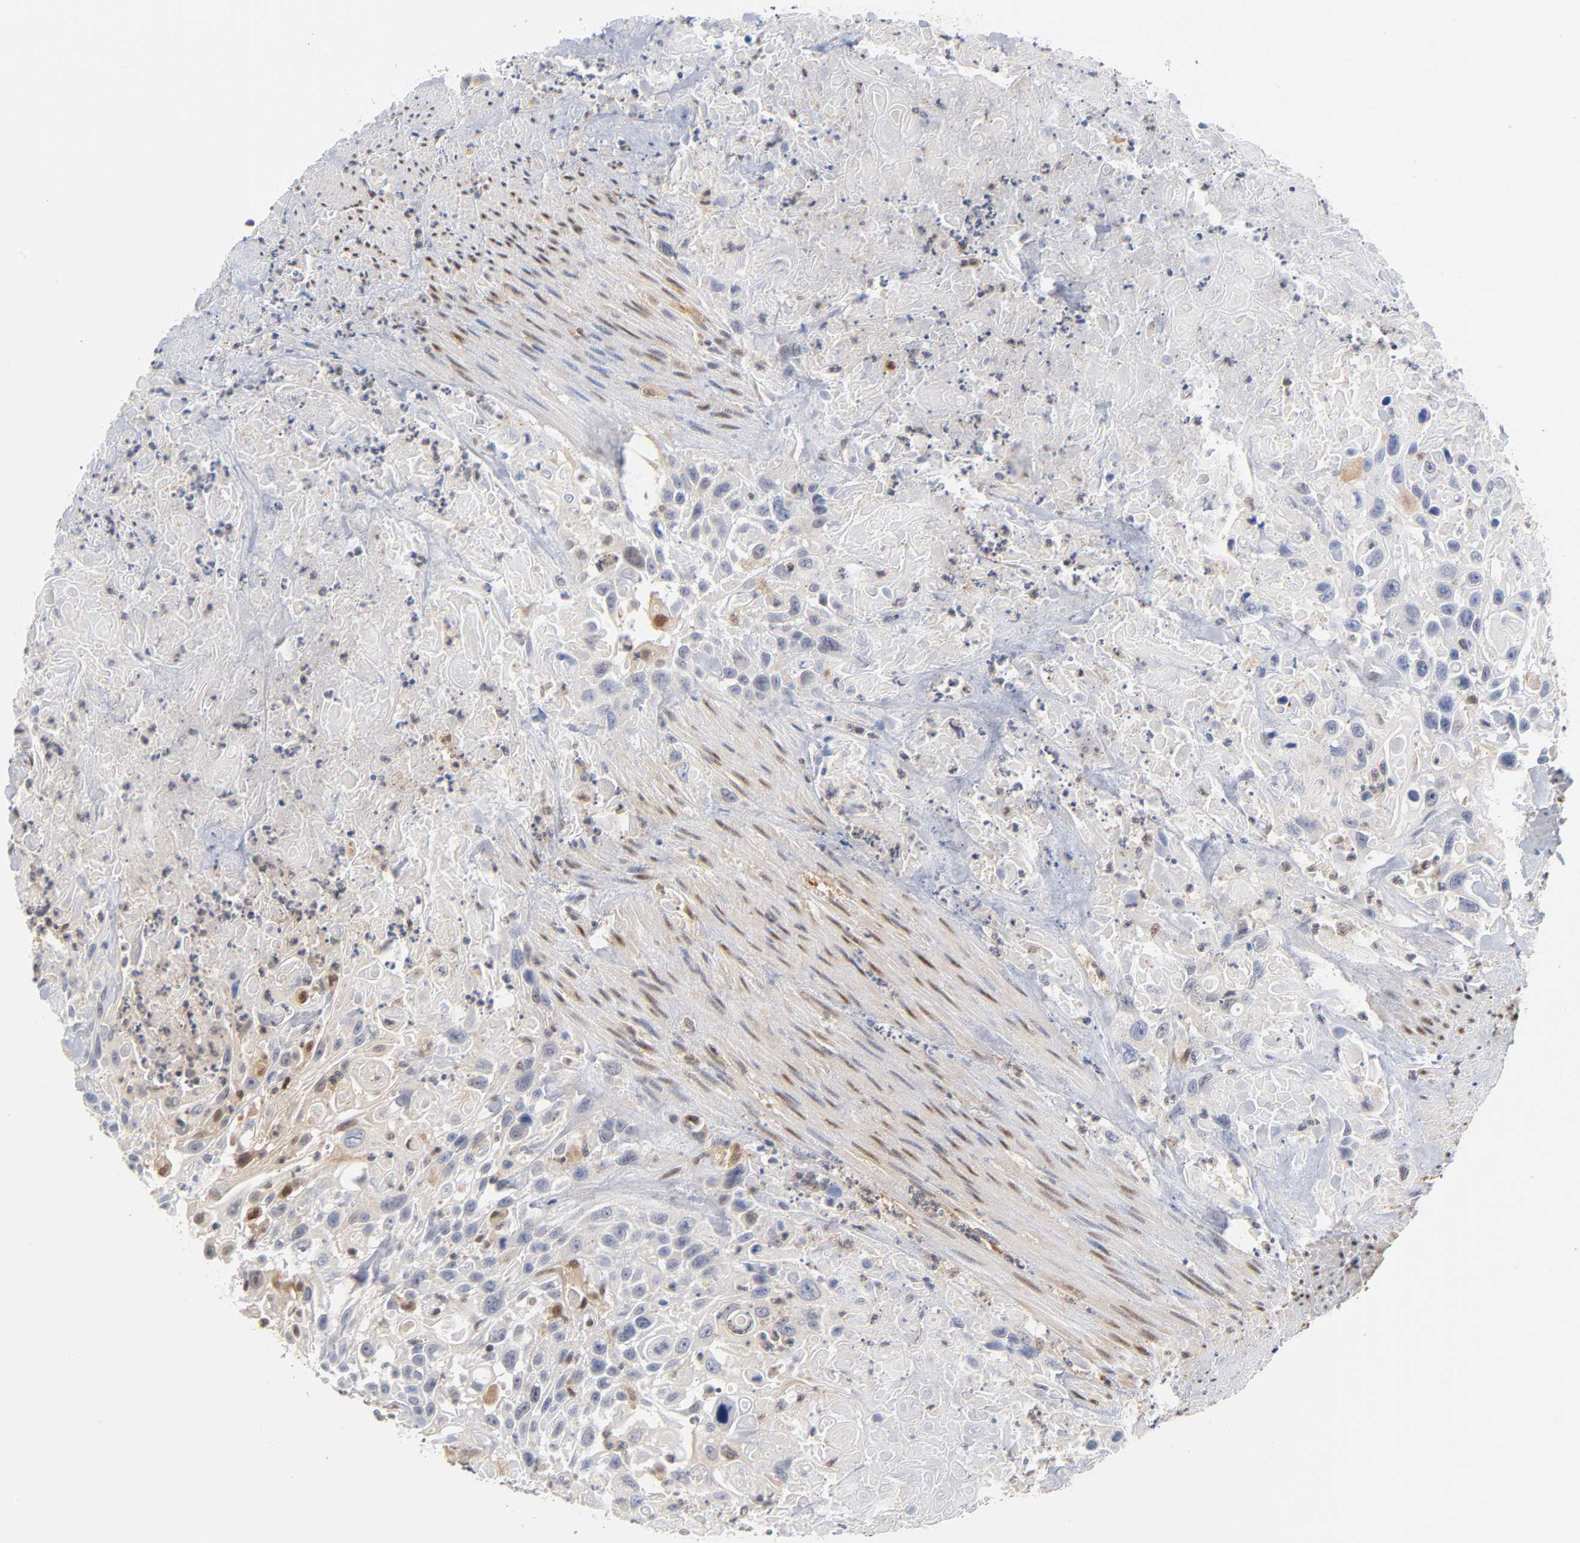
{"staining": {"intensity": "weak", "quantity": "<25%", "location": "cytoplasmic/membranous"}, "tissue": "urothelial cancer", "cell_type": "Tumor cells", "image_type": "cancer", "snomed": [{"axis": "morphology", "description": "Urothelial carcinoma, High grade"}, {"axis": "topography", "description": "Urinary bladder"}], "caption": "This is an immunohistochemistry photomicrograph of urothelial cancer. There is no staining in tumor cells.", "gene": "DFFB", "patient": {"sex": "female", "age": 84}}